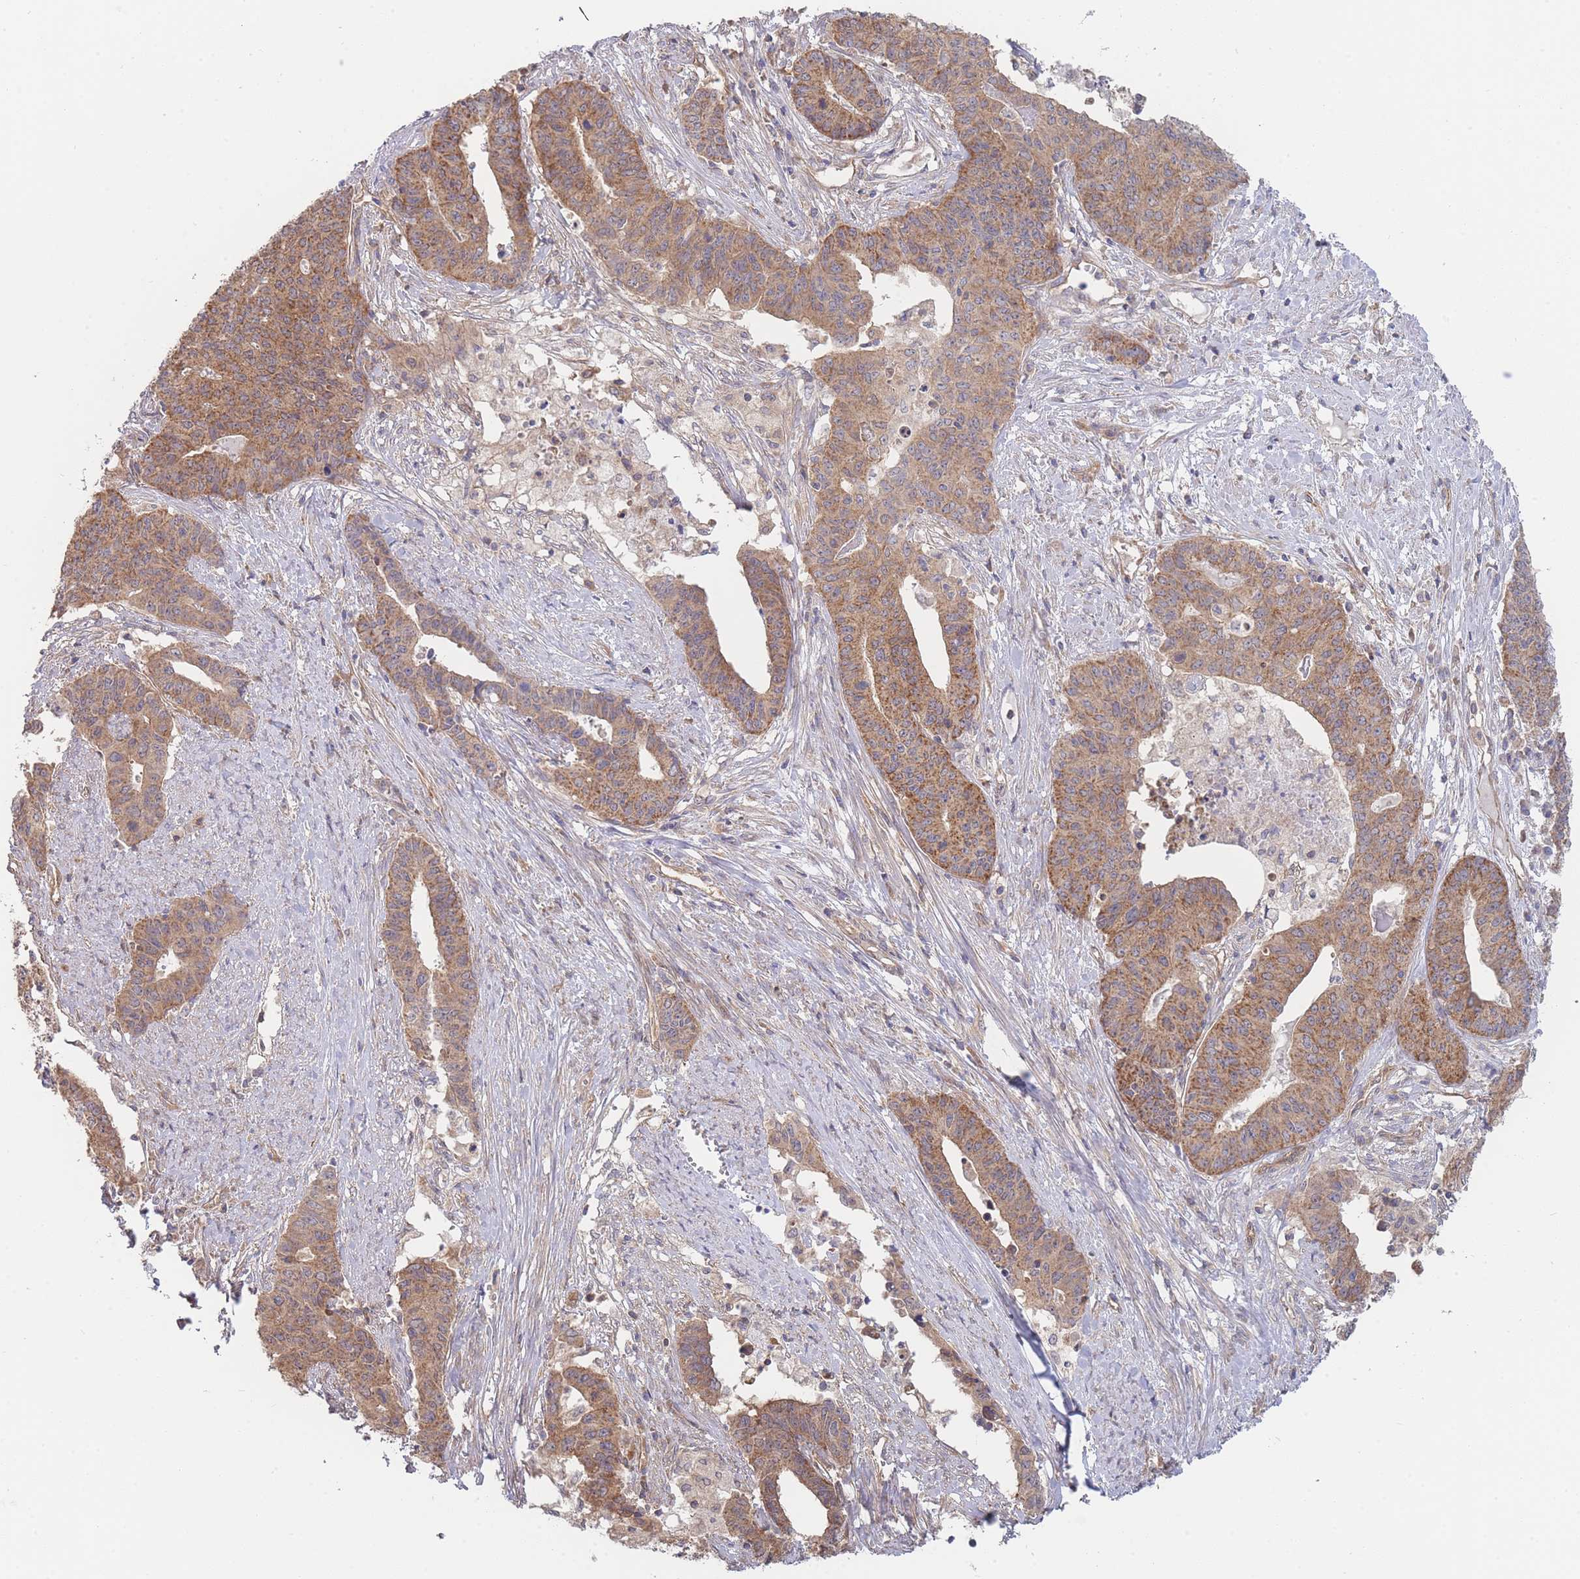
{"staining": {"intensity": "moderate", "quantity": ">75%", "location": "cytoplasmic/membranous"}, "tissue": "endometrial cancer", "cell_type": "Tumor cells", "image_type": "cancer", "snomed": [{"axis": "morphology", "description": "Adenocarcinoma, NOS"}, {"axis": "topography", "description": "Endometrium"}], "caption": "Moderate cytoplasmic/membranous protein staining is identified in approximately >75% of tumor cells in adenocarcinoma (endometrial). (IHC, brightfield microscopy, high magnification).", "gene": "MRPS18B", "patient": {"sex": "female", "age": 59}}